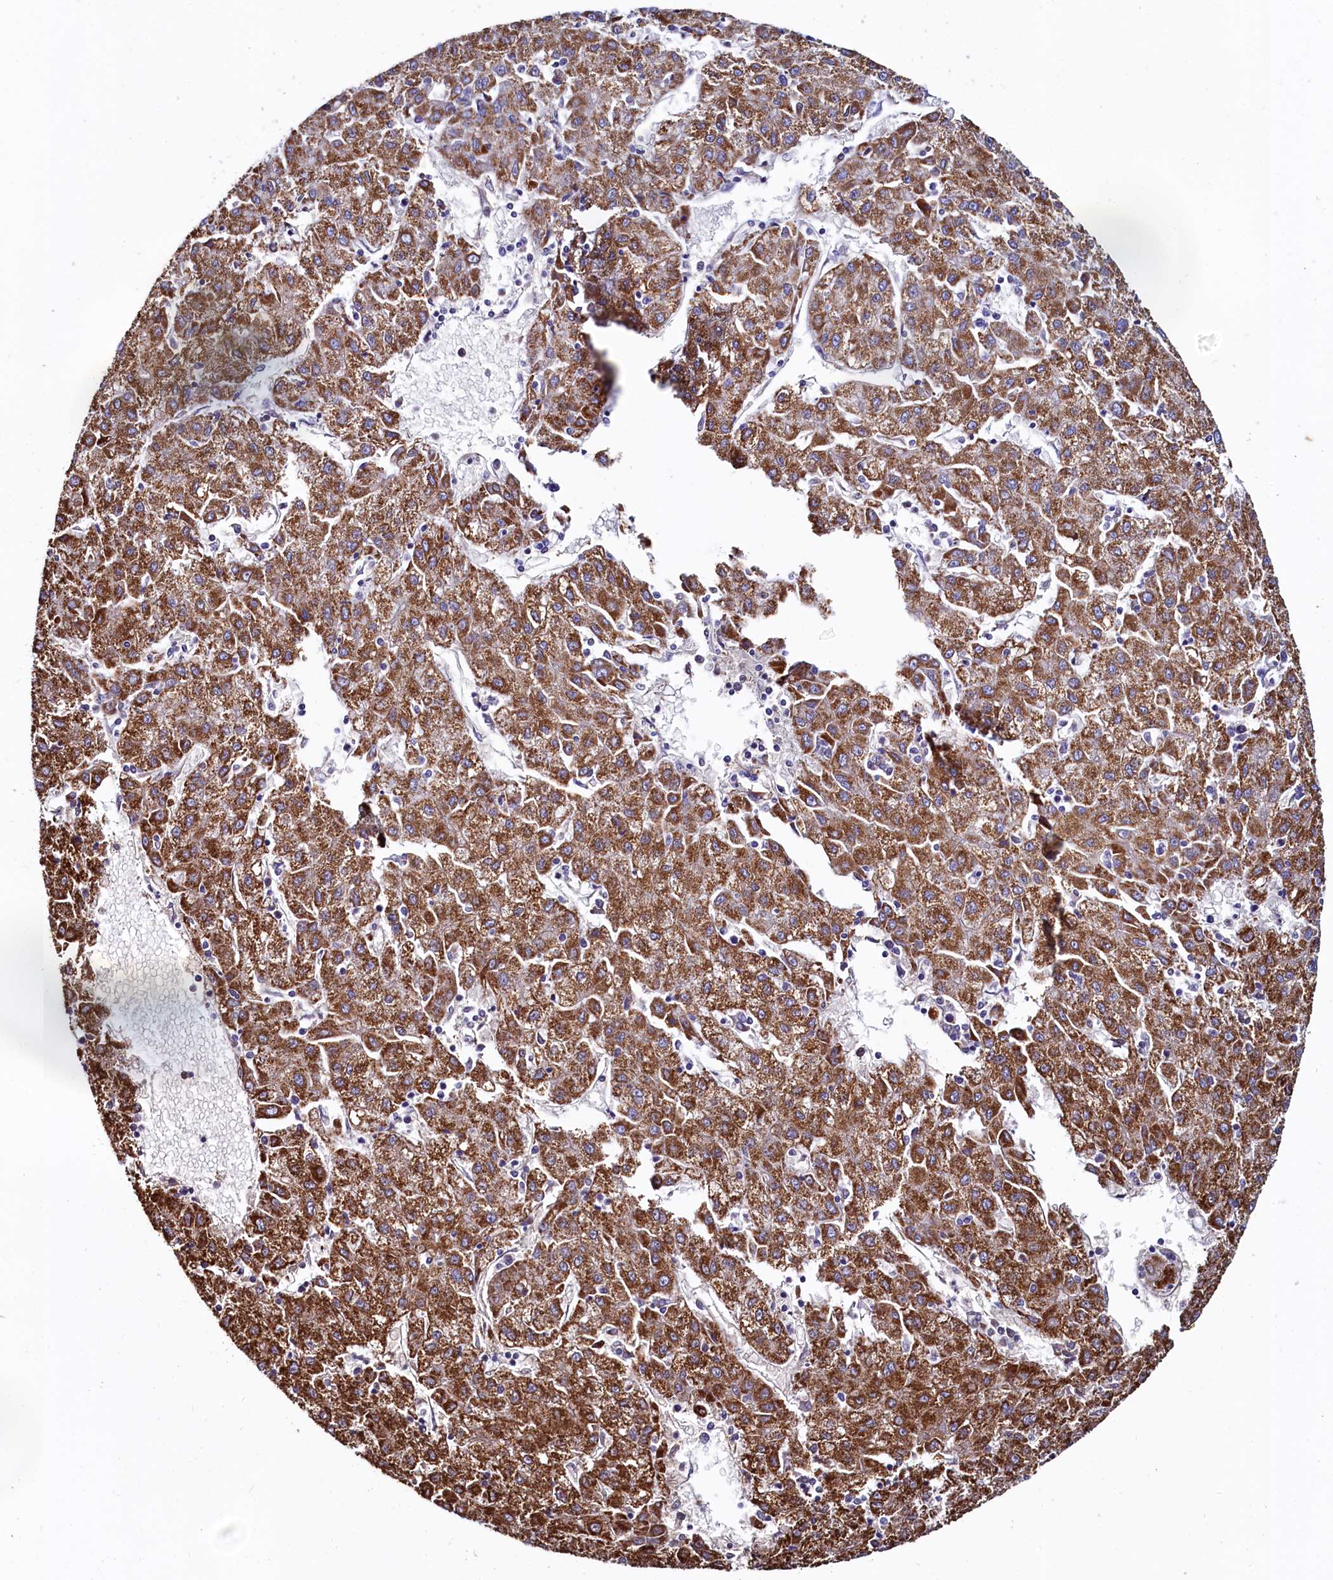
{"staining": {"intensity": "strong", "quantity": ">75%", "location": "cytoplasmic/membranous"}, "tissue": "liver cancer", "cell_type": "Tumor cells", "image_type": "cancer", "snomed": [{"axis": "morphology", "description": "Carcinoma, Hepatocellular, NOS"}, {"axis": "topography", "description": "Liver"}], "caption": "Human liver cancer stained with a brown dye displays strong cytoplasmic/membranous positive staining in about >75% of tumor cells.", "gene": "ASTE1", "patient": {"sex": "male", "age": 72}}